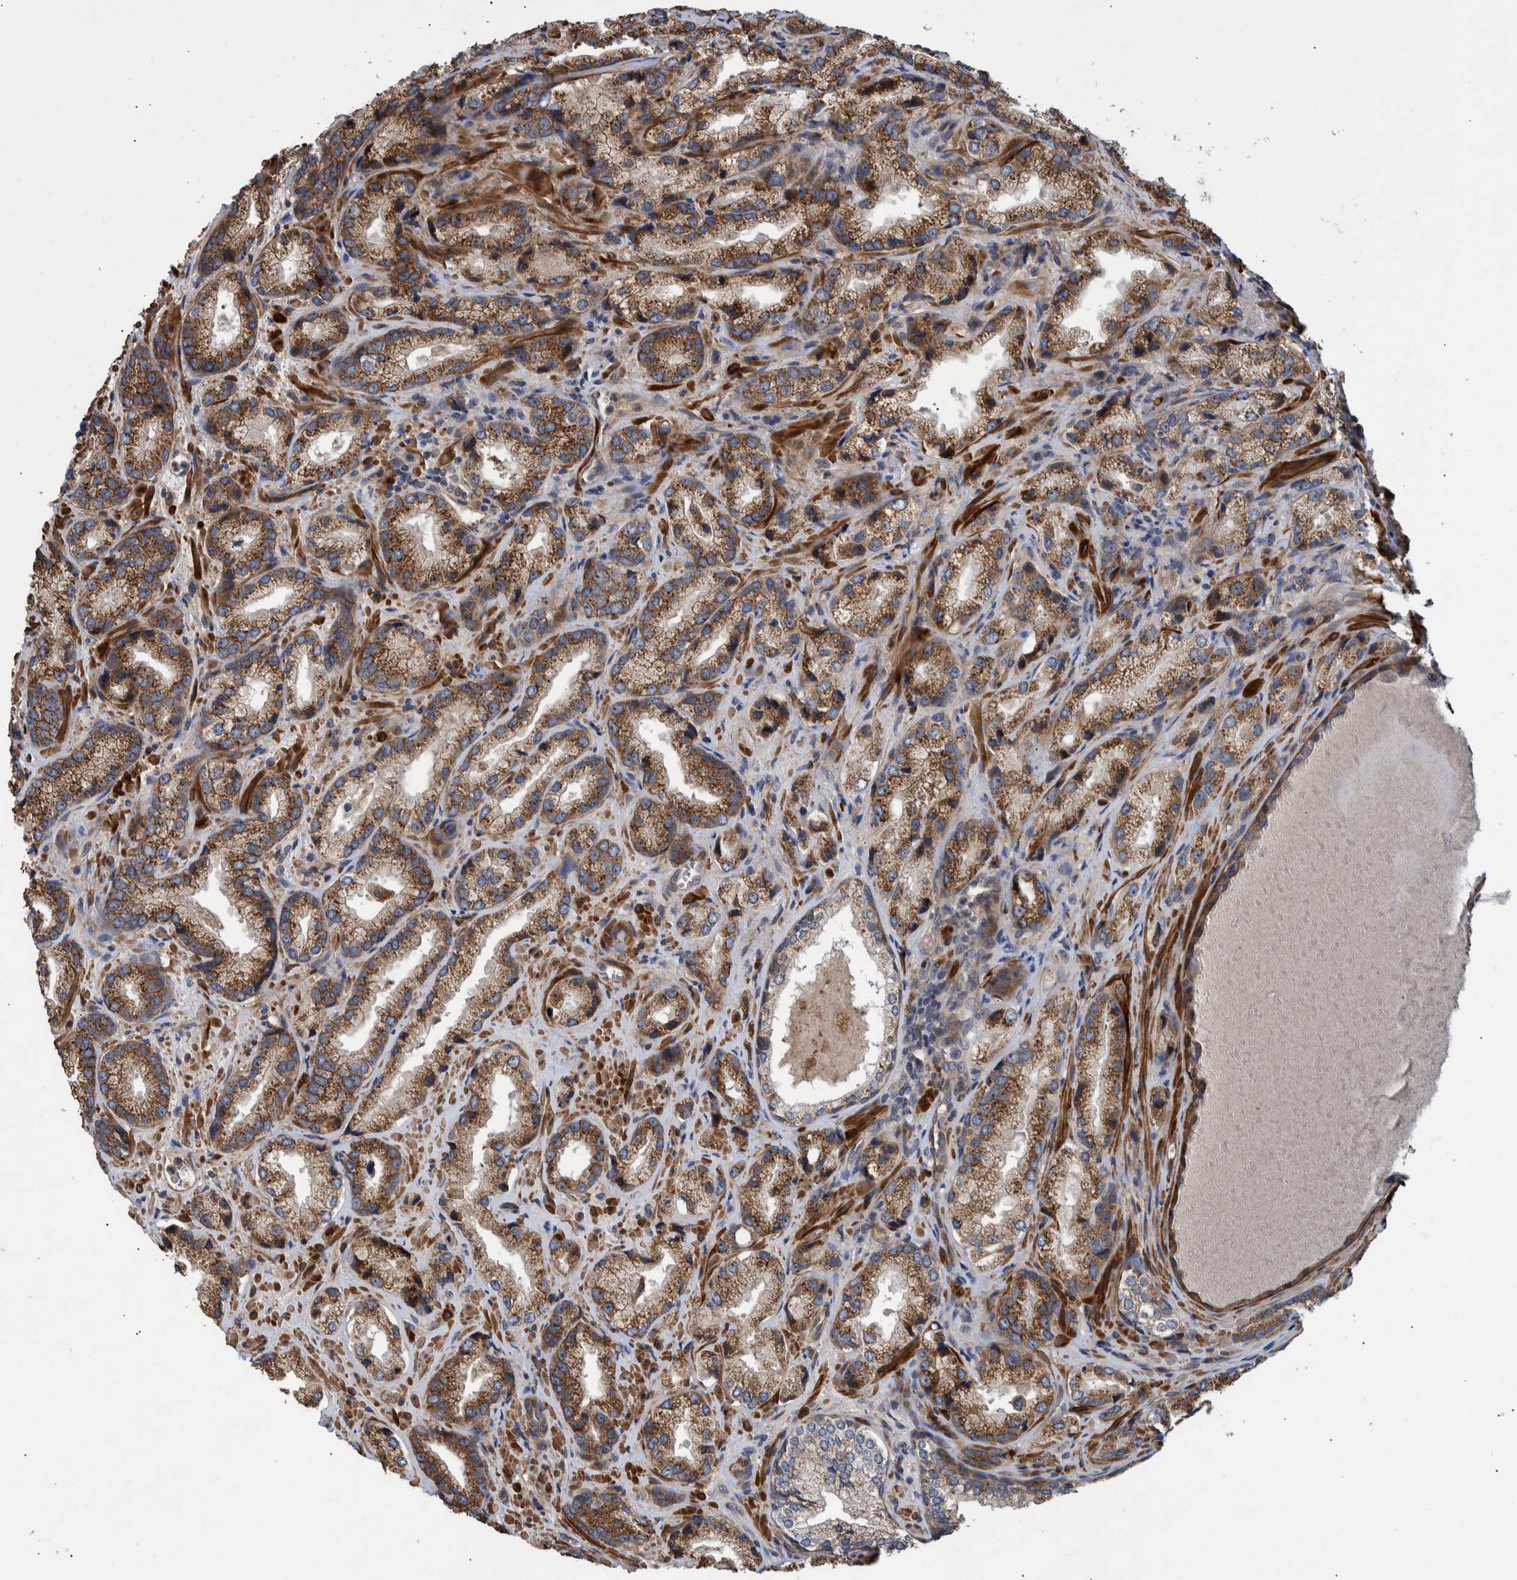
{"staining": {"intensity": "moderate", "quantity": ">75%", "location": "cytoplasmic/membranous"}, "tissue": "prostate cancer", "cell_type": "Tumor cells", "image_type": "cancer", "snomed": [{"axis": "morphology", "description": "Adenocarcinoma, High grade"}, {"axis": "topography", "description": "Prostate"}], "caption": "Protein staining displays moderate cytoplasmic/membranous expression in about >75% of tumor cells in prostate cancer (high-grade adenocarcinoma).", "gene": "B3GNTL1", "patient": {"sex": "male", "age": 63}}